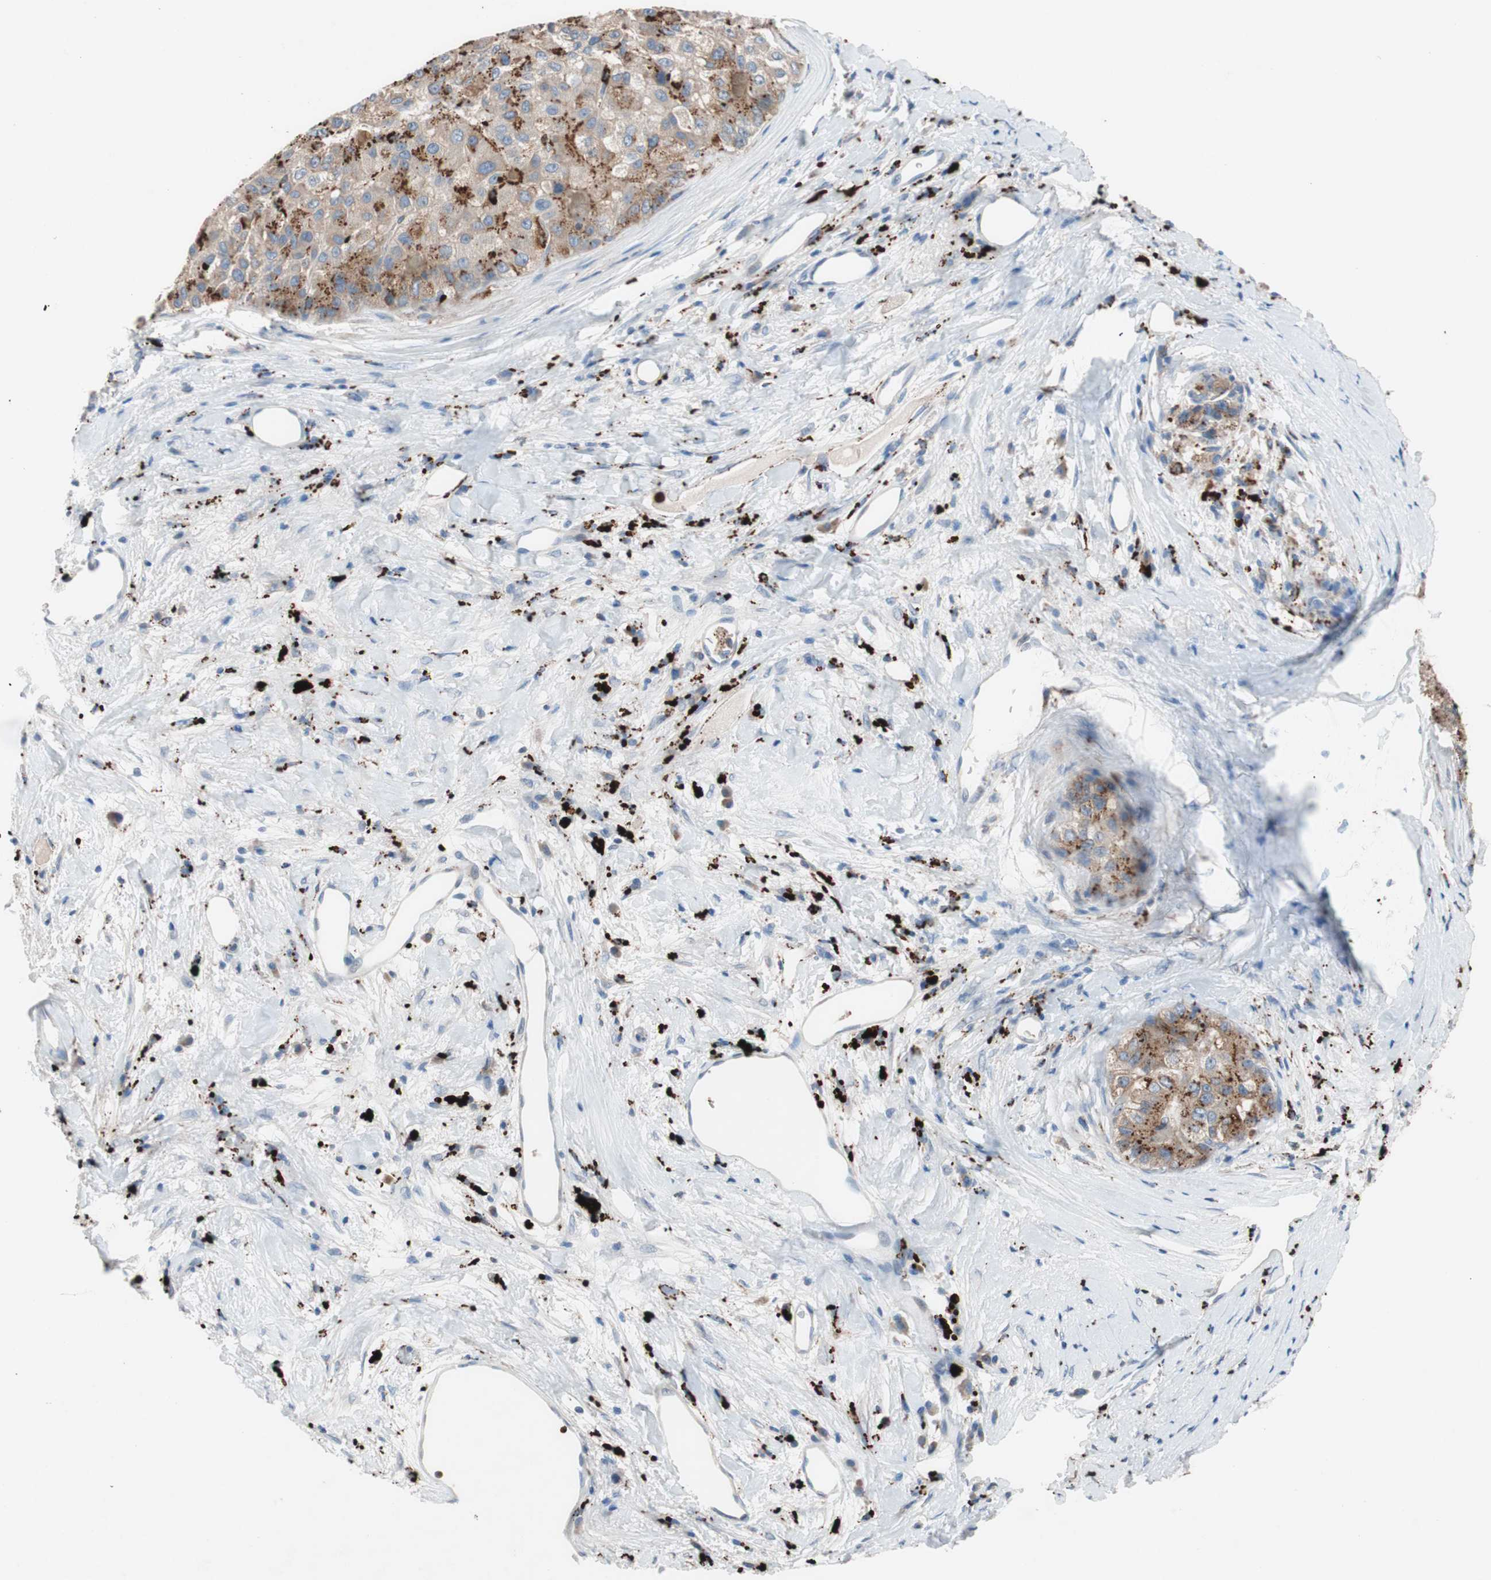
{"staining": {"intensity": "moderate", "quantity": "25%-75%", "location": "cytoplasmic/membranous"}, "tissue": "liver cancer", "cell_type": "Tumor cells", "image_type": "cancer", "snomed": [{"axis": "morphology", "description": "Carcinoma, Hepatocellular, NOS"}, {"axis": "topography", "description": "Liver"}], "caption": "Immunohistochemistry photomicrograph of human hepatocellular carcinoma (liver) stained for a protein (brown), which shows medium levels of moderate cytoplasmic/membranous staining in approximately 25%-75% of tumor cells.", "gene": "CLEC4D", "patient": {"sex": "male", "age": 80}}